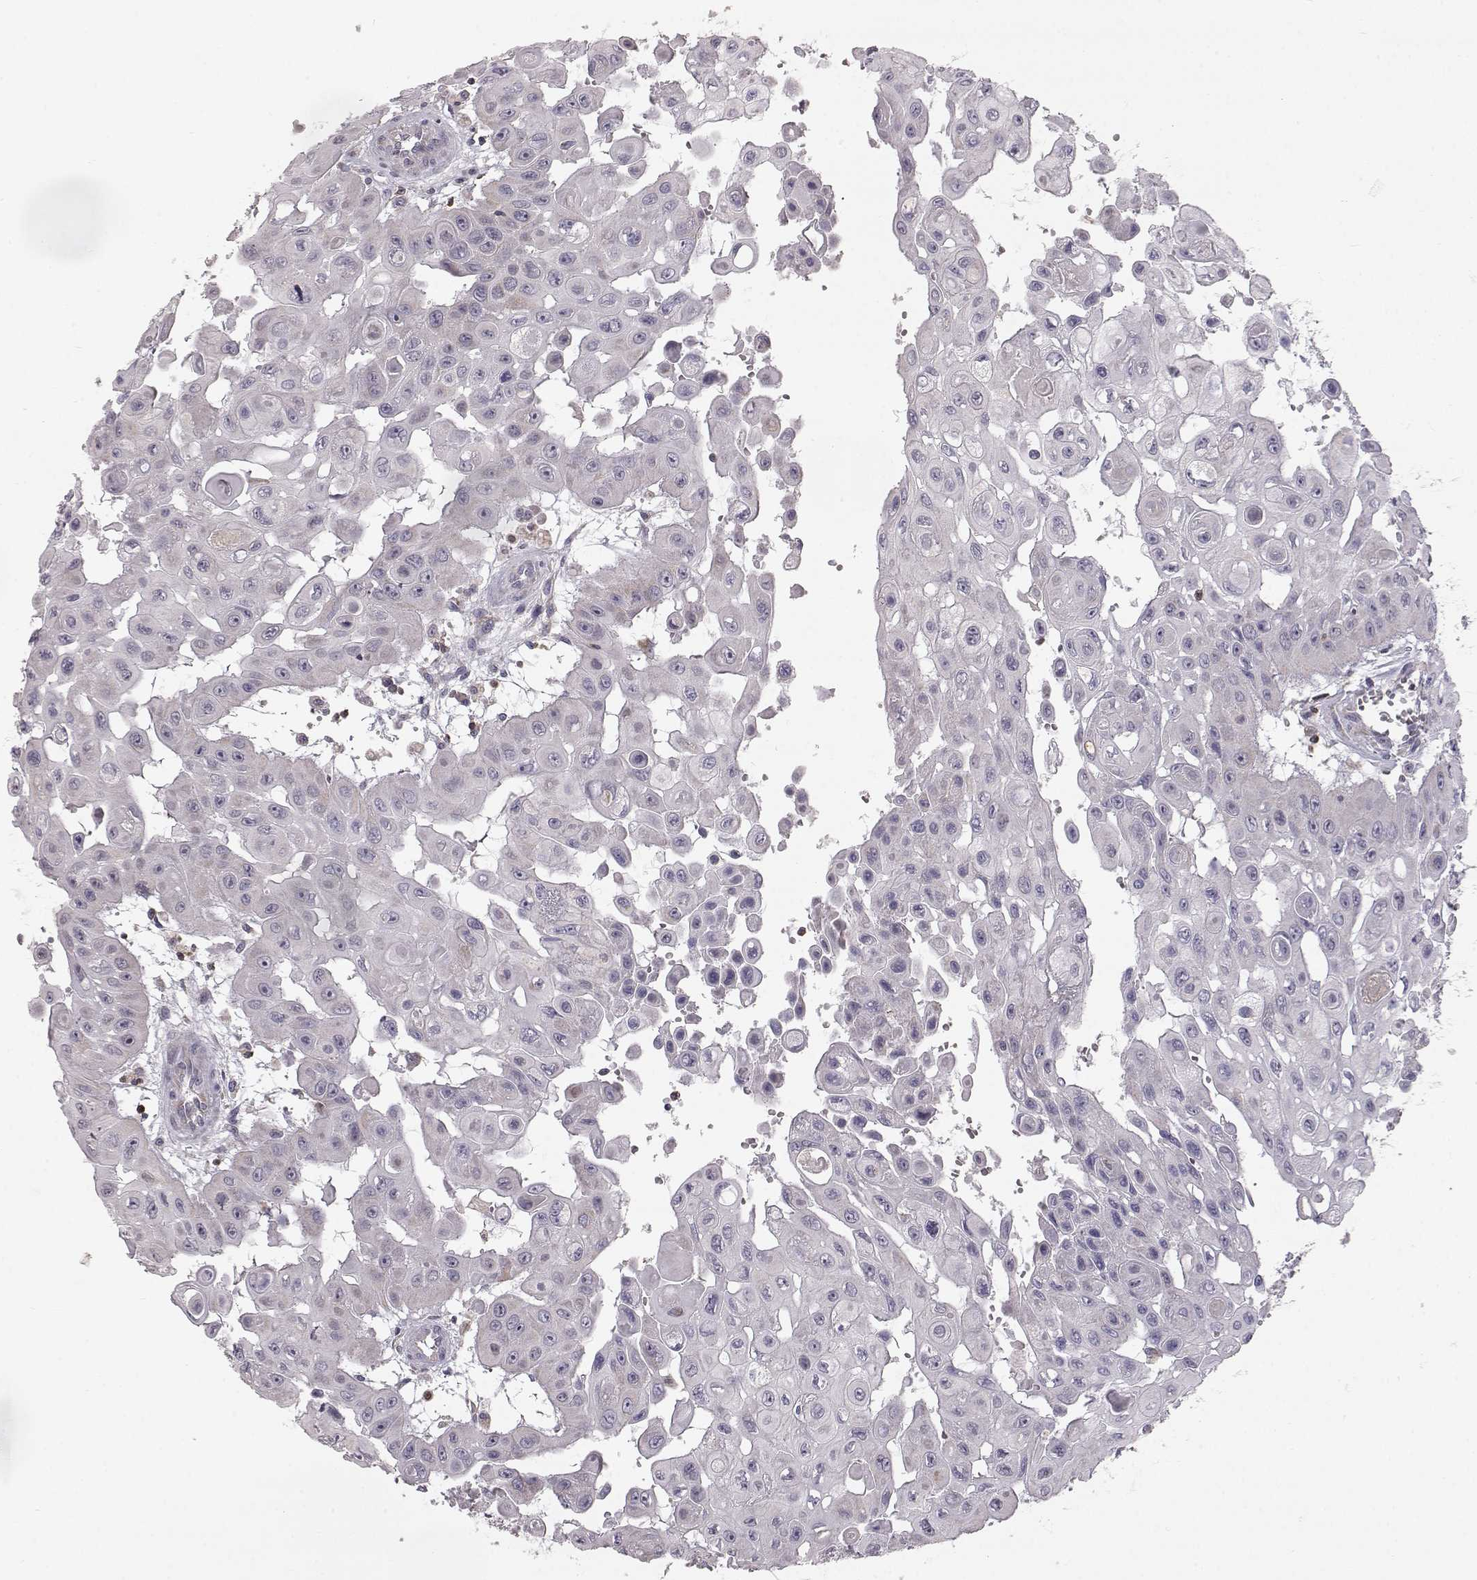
{"staining": {"intensity": "negative", "quantity": "none", "location": "none"}, "tissue": "head and neck cancer", "cell_type": "Tumor cells", "image_type": "cancer", "snomed": [{"axis": "morphology", "description": "Adenocarcinoma, NOS"}, {"axis": "topography", "description": "Head-Neck"}], "caption": "Head and neck cancer was stained to show a protein in brown. There is no significant positivity in tumor cells.", "gene": "GRAP2", "patient": {"sex": "male", "age": 73}}